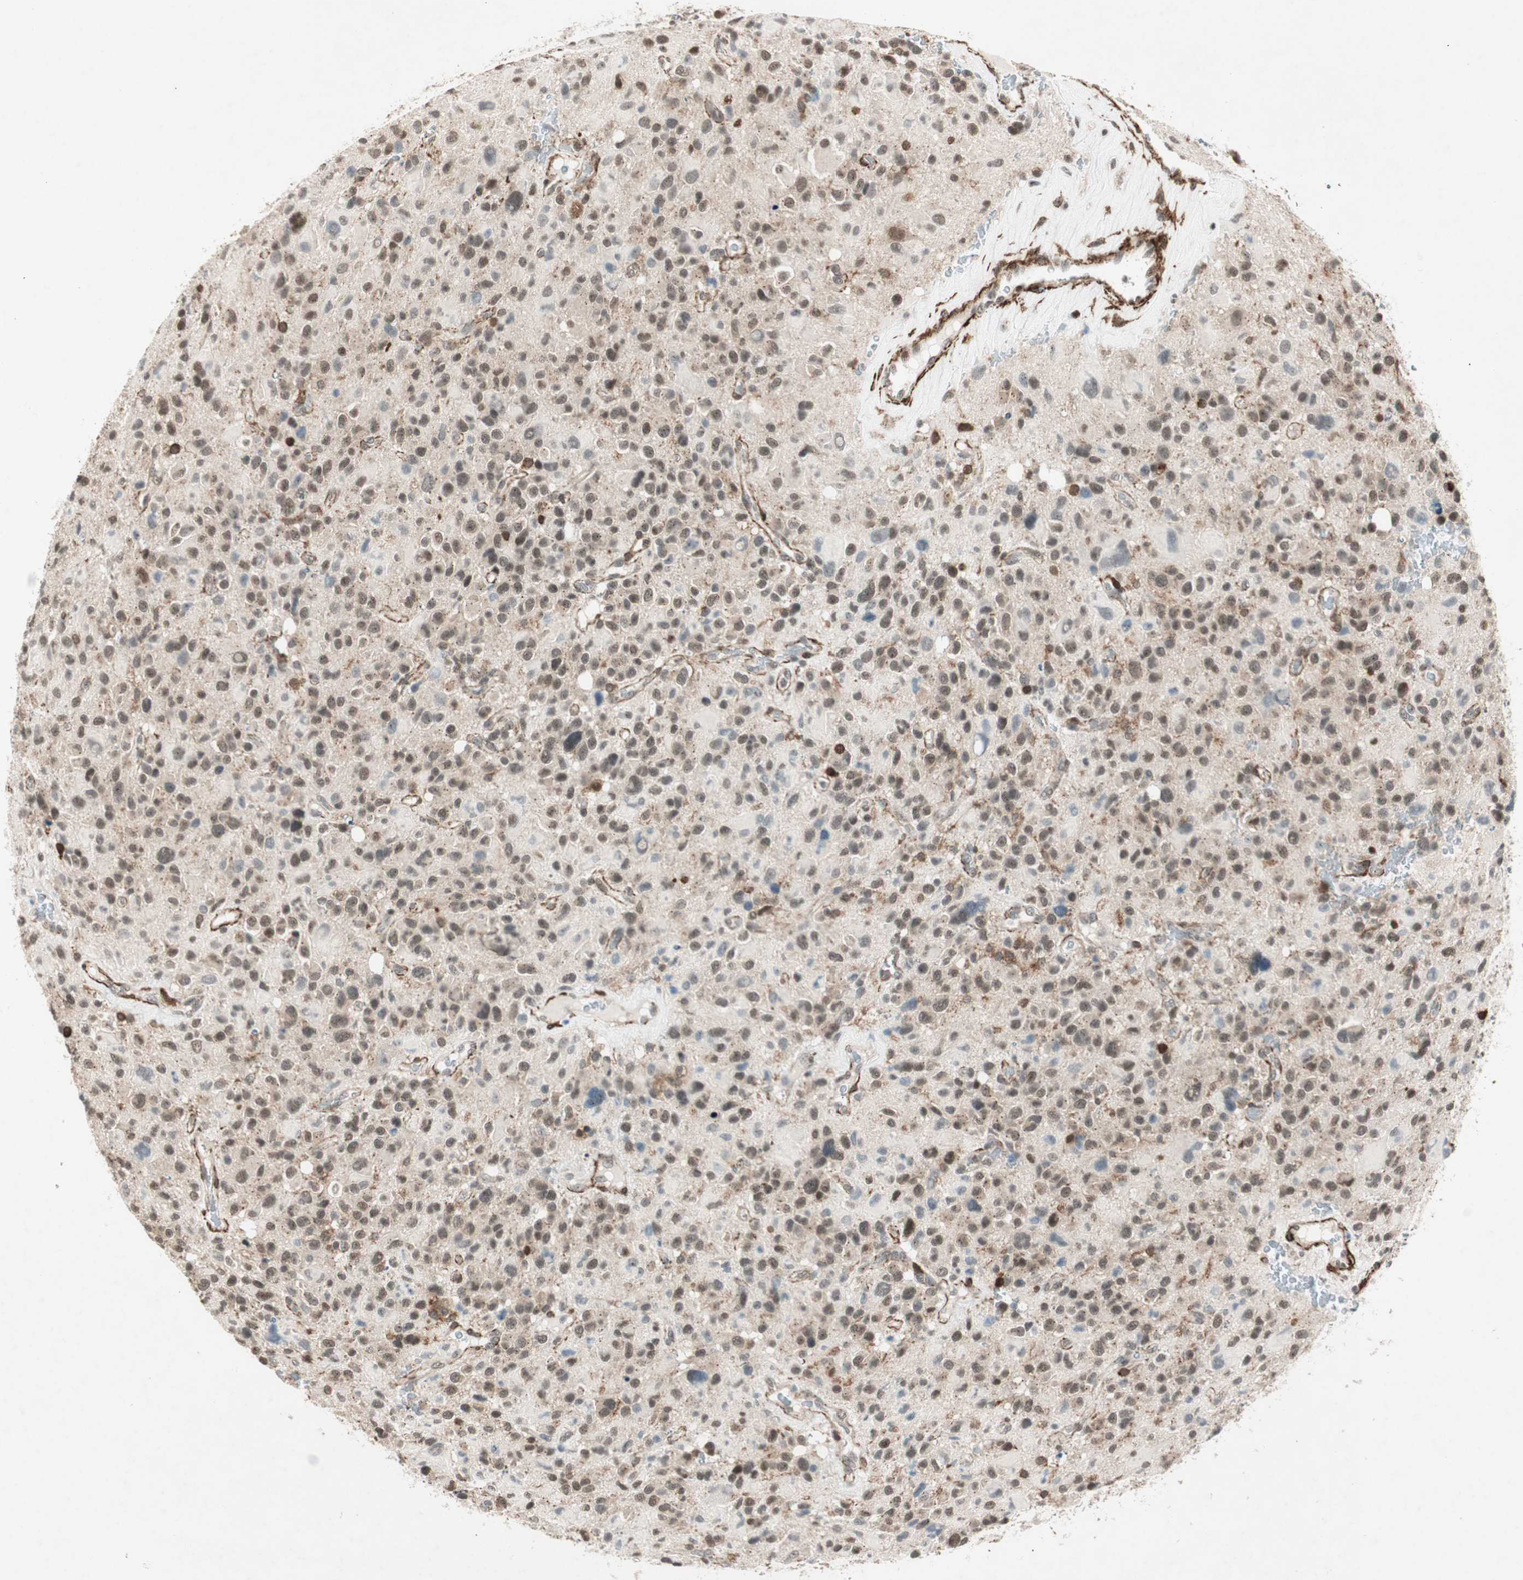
{"staining": {"intensity": "moderate", "quantity": ">75%", "location": "nuclear"}, "tissue": "glioma", "cell_type": "Tumor cells", "image_type": "cancer", "snomed": [{"axis": "morphology", "description": "Glioma, malignant, High grade"}, {"axis": "topography", "description": "Brain"}], "caption": "Human malignant high-grade glioma stained with a brown dye displays moderate nuclear positive positivity in approximately >75% of tumor cells.", "gene": "CDK19", "patient": {"sex": "male", "age": 48}}